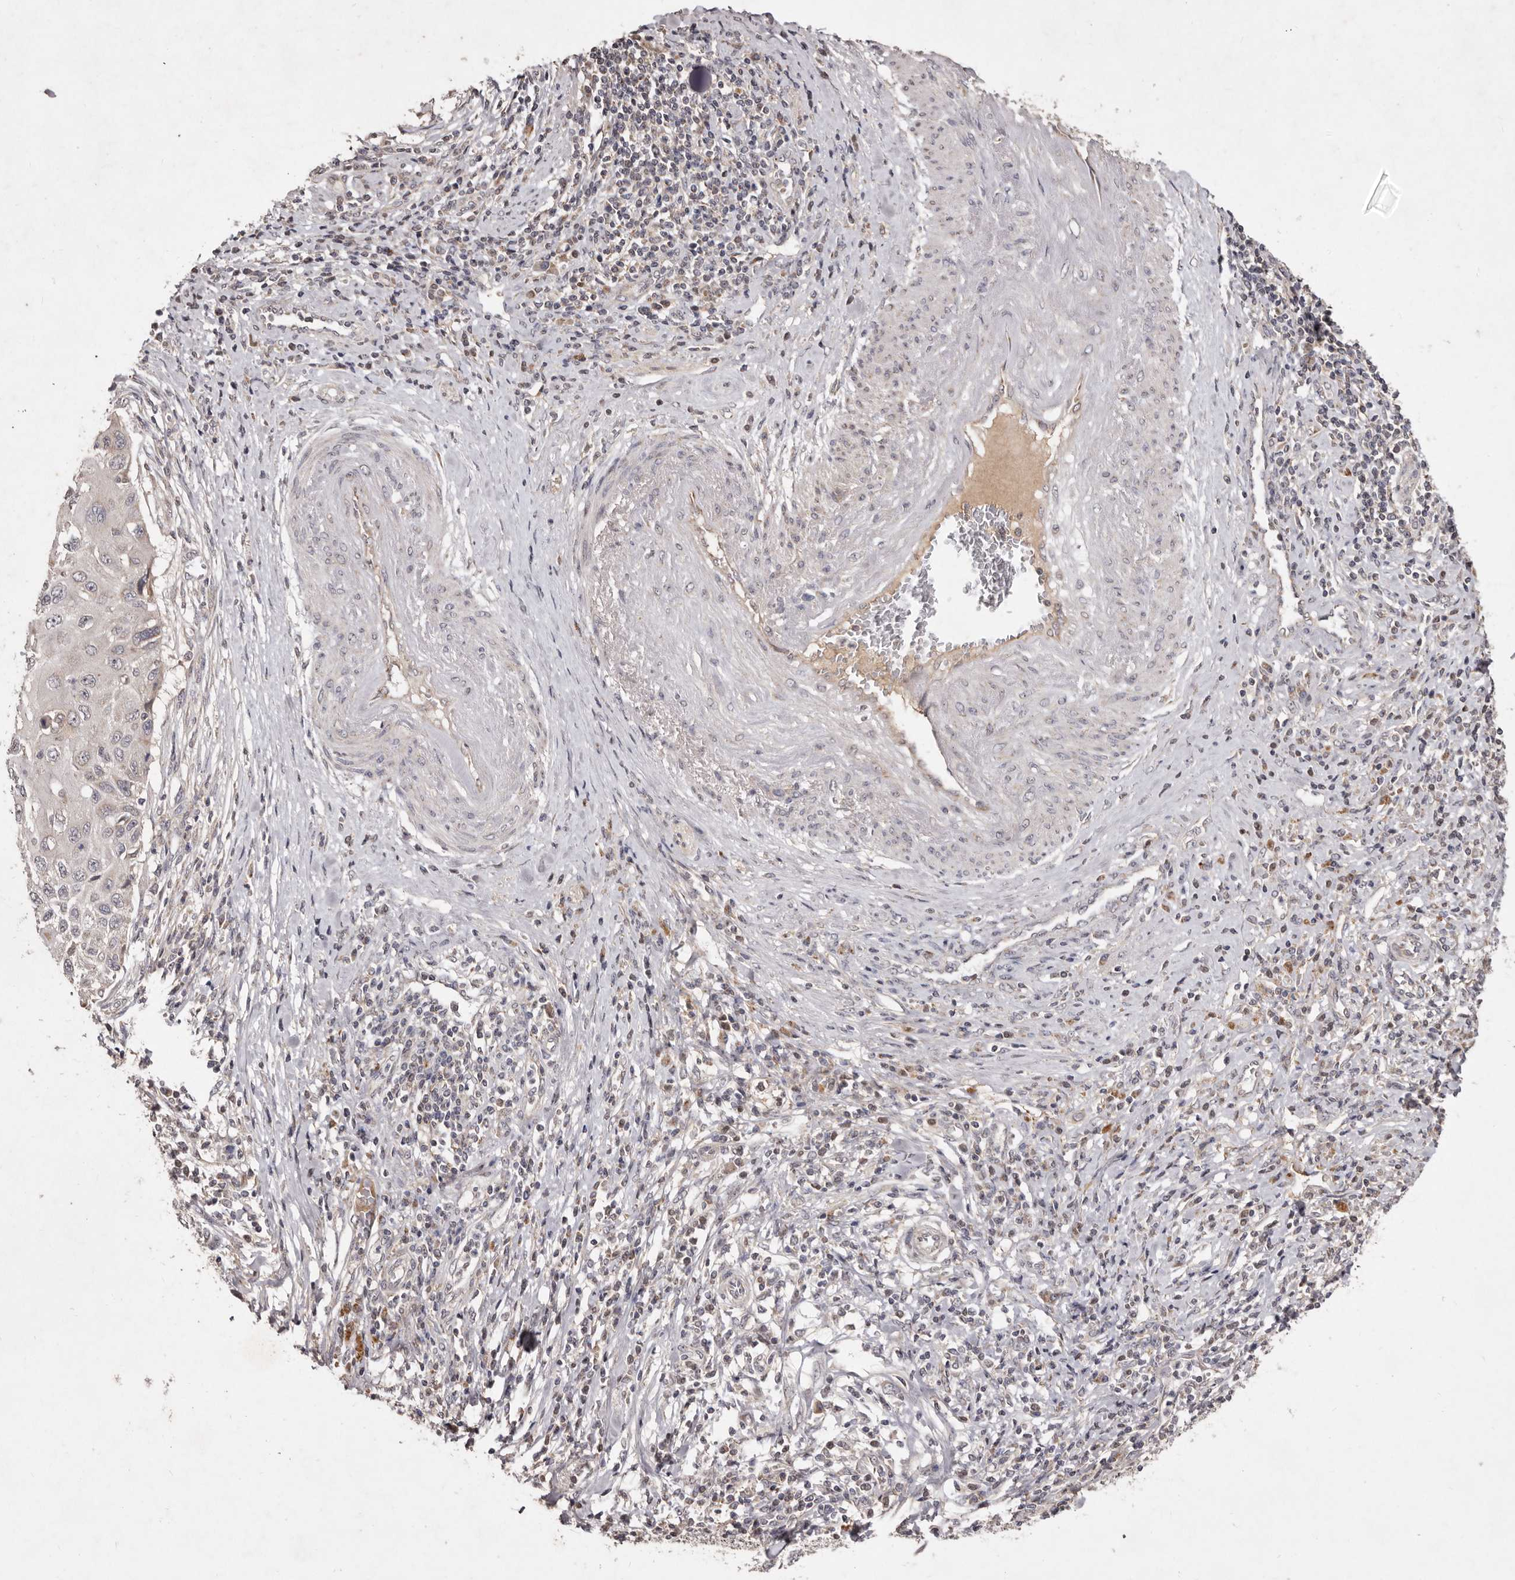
{"staining": {"intensity": "negative", "quantity": "none", "location": "none"}, "tissue": "cervical cancer", "cell_type": "Tumor cells", "image_type": "cancer", "snomed": [{"axis": "morphology", "description": "Squamous cell carcinoma, NOS"}, {"axis": "topography", "description": "Cervix"}], "caption": "Immunohistochemistry photomicrograph of neoplastic tissue: human cervical cancer (squamous cell carcinoma) stained with DAB shows no significant protein staining in tumor cells.", "gene": "FLAD1", "patient": {"sex": "female", "age": 70}}